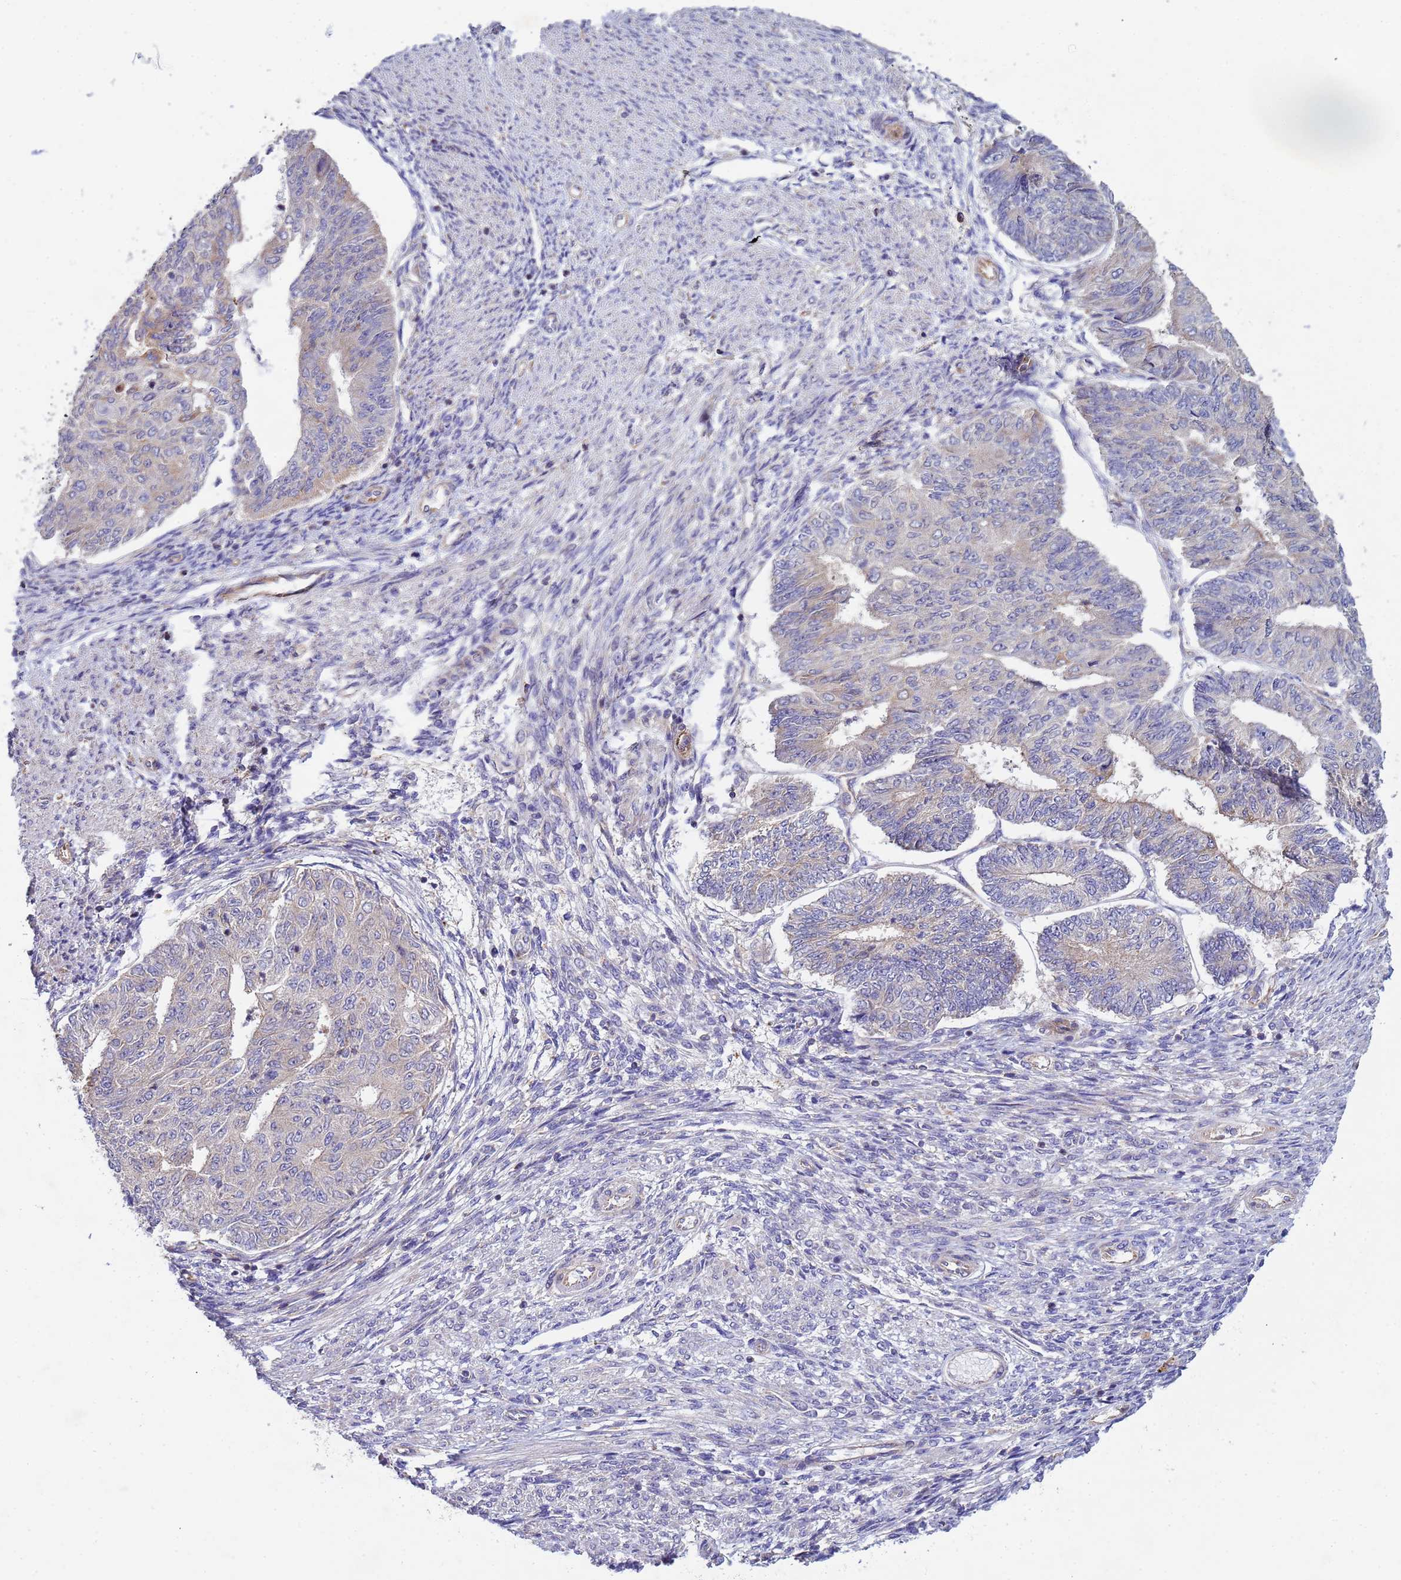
{"staining": {"intensity": "negative", "quantity": "none", "location": "none"}, "tissue": "endometrial cancer", "cell_type": "Tumor cells", "image_type": "cancer", "snomed": [{"axis": "morphology", "description": "Adenocarcinoma, NOS"}, {"axis": "topography", "description": "Endometrium"}], "caption": "Immunohistochemical staining of human endometrial cancer shows no significant staining in tumor cells.", "gene": "CDC34", "patient": {"sex": "female", "age": 32}}